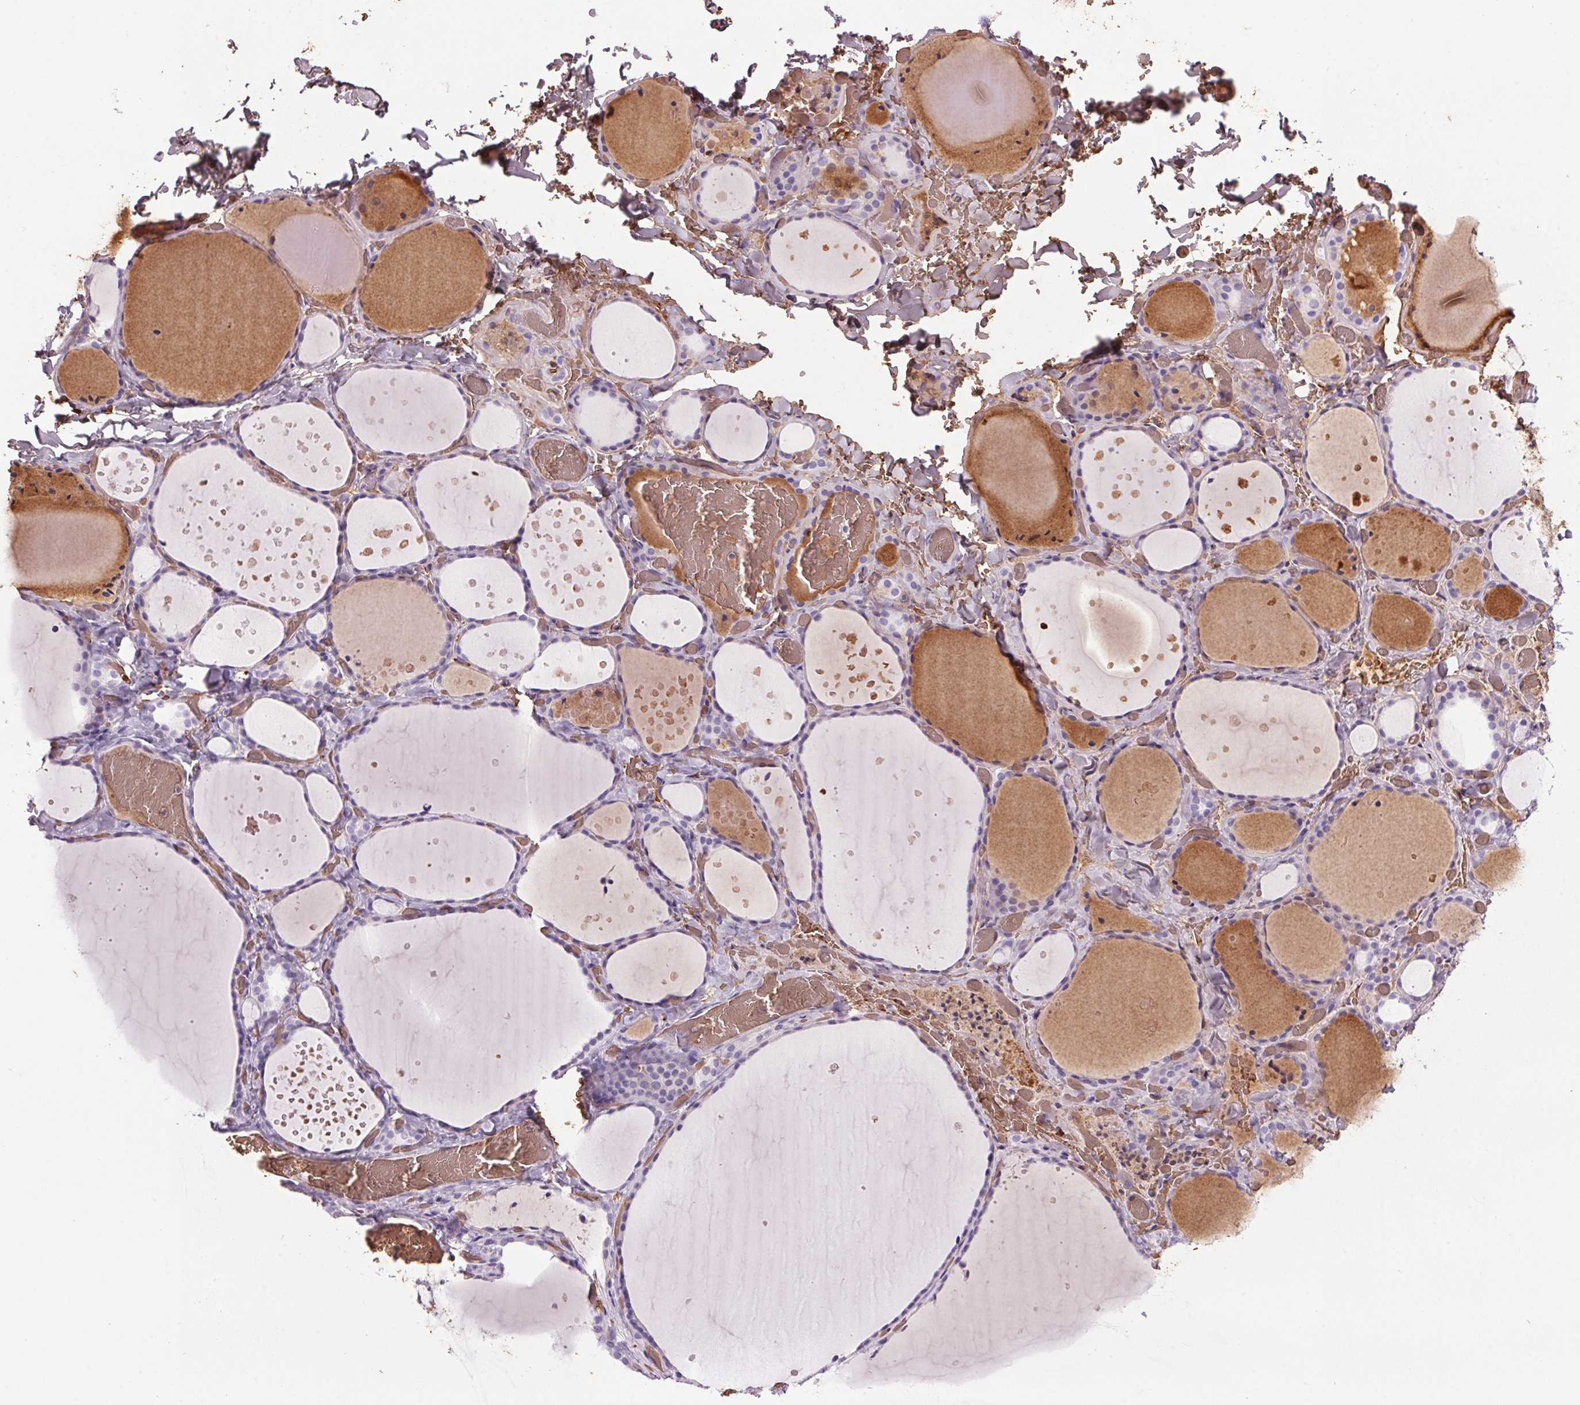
{"staining": {"intensity": "negative", "quantity": "none", "location": "none"}, "tissue": "thyroid gland", "cell_type": "Glandular cells", "image_type": "normal", "snomed": [{"axis": "morphology", "description": "Normal tissue, NOS"}, {"axis": "topography", "description": "Thyroid gland"}], "caption": "IHC of benign human thyroid gland exhibits no staining in glandular cells. (Brightfield microscopy of DAB IHC at high magnification).", "gene": "HBQ1", "patient": {"sex": "female", "age": 36}}